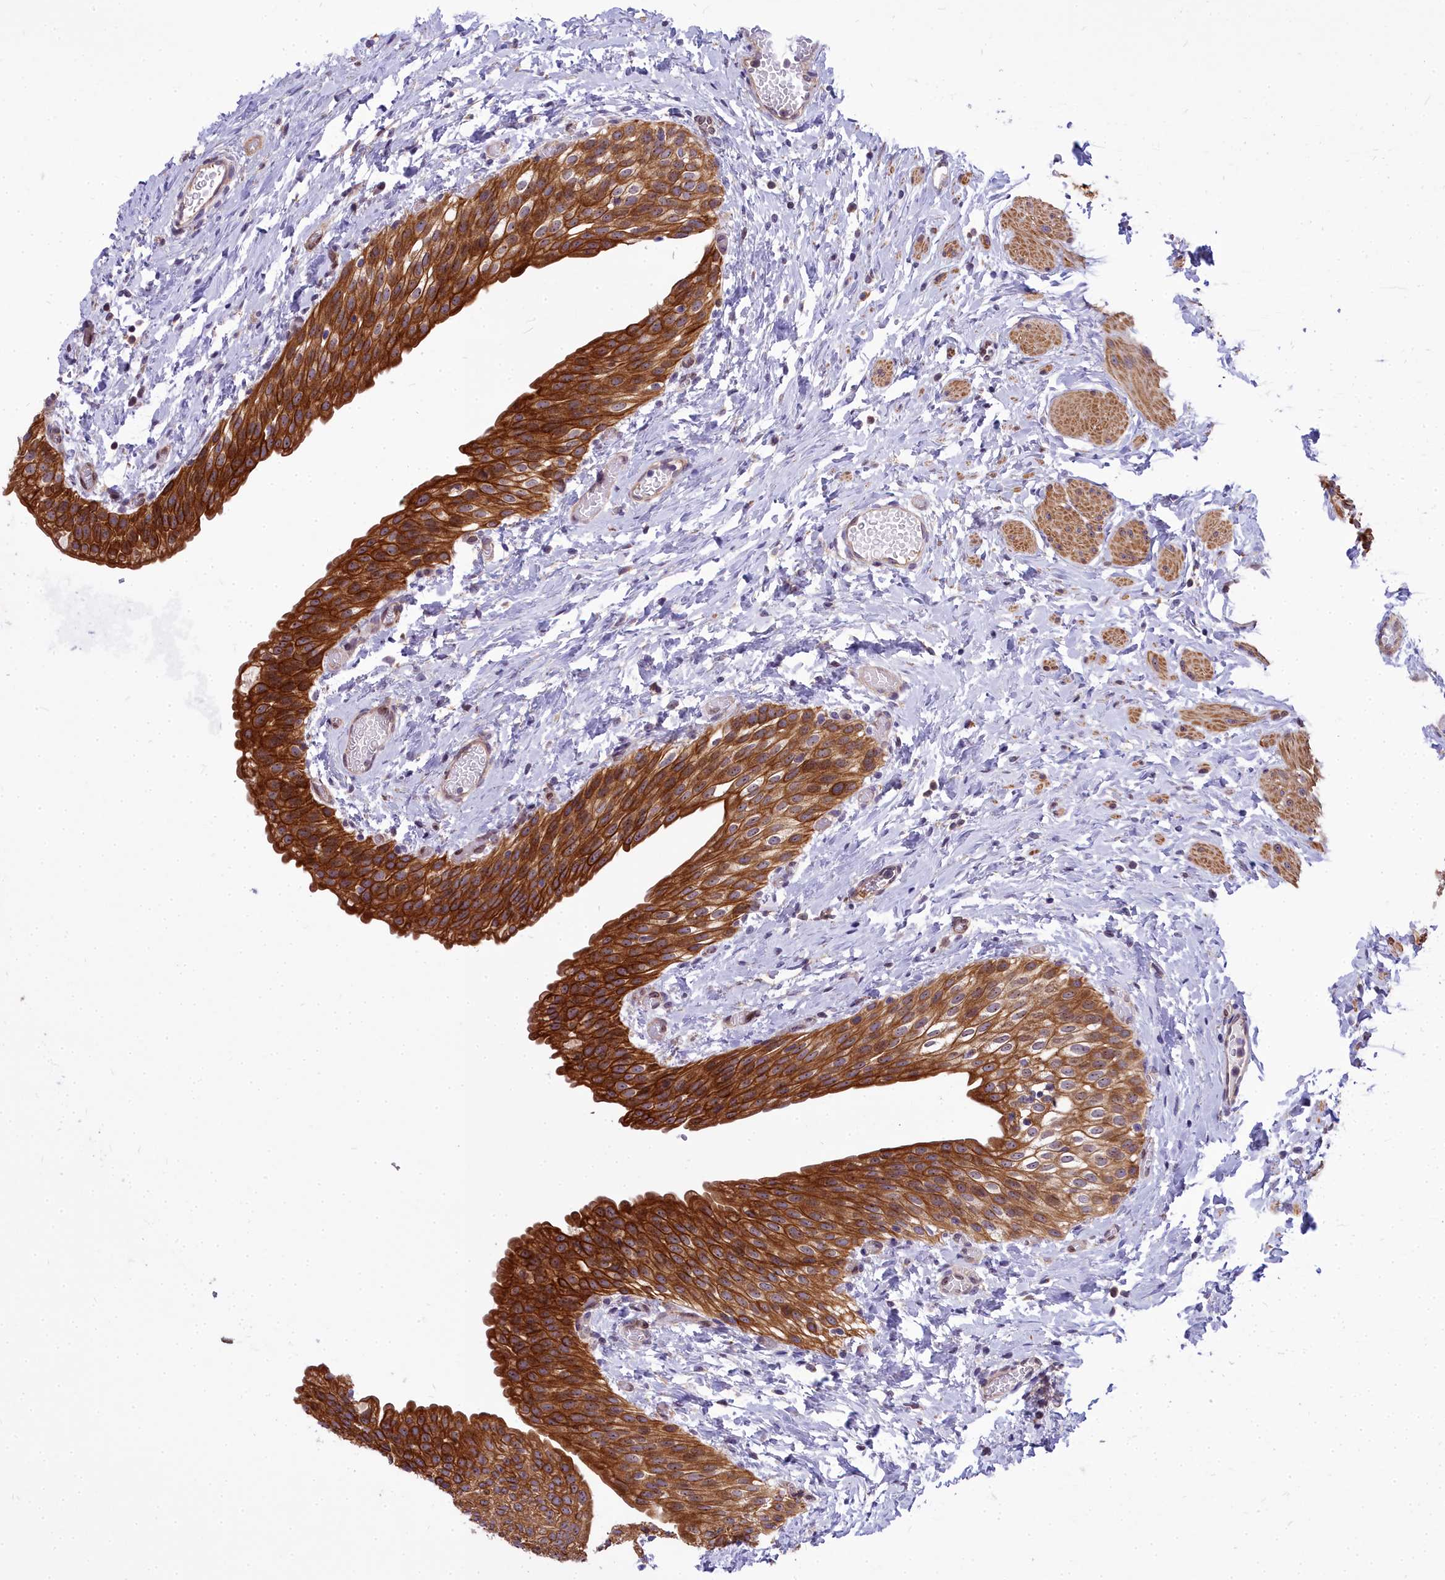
{"staining": {"intensity": "strong", "quantity": ">75%", "location": "cytoplasmic/membranous"}, "tissue": "urinary bladder", "cell_type": "Urothelial cells", "image_type": "normal", "snomed": [{"axis": "morphology", "description": "Normal tissue, NOS"}, {"axis": "topography", "description": "Urinary bladder"}], "caption": "A brown stain shows strong cytoplasmic/membranous expression of a protein in urothelial cells of normal urinary bladder. (brown staining indicates protein expression, while blue staining denotes nuclei).", "gene": "ABCB8", "patient": {"sex": "male", "age": 1}}